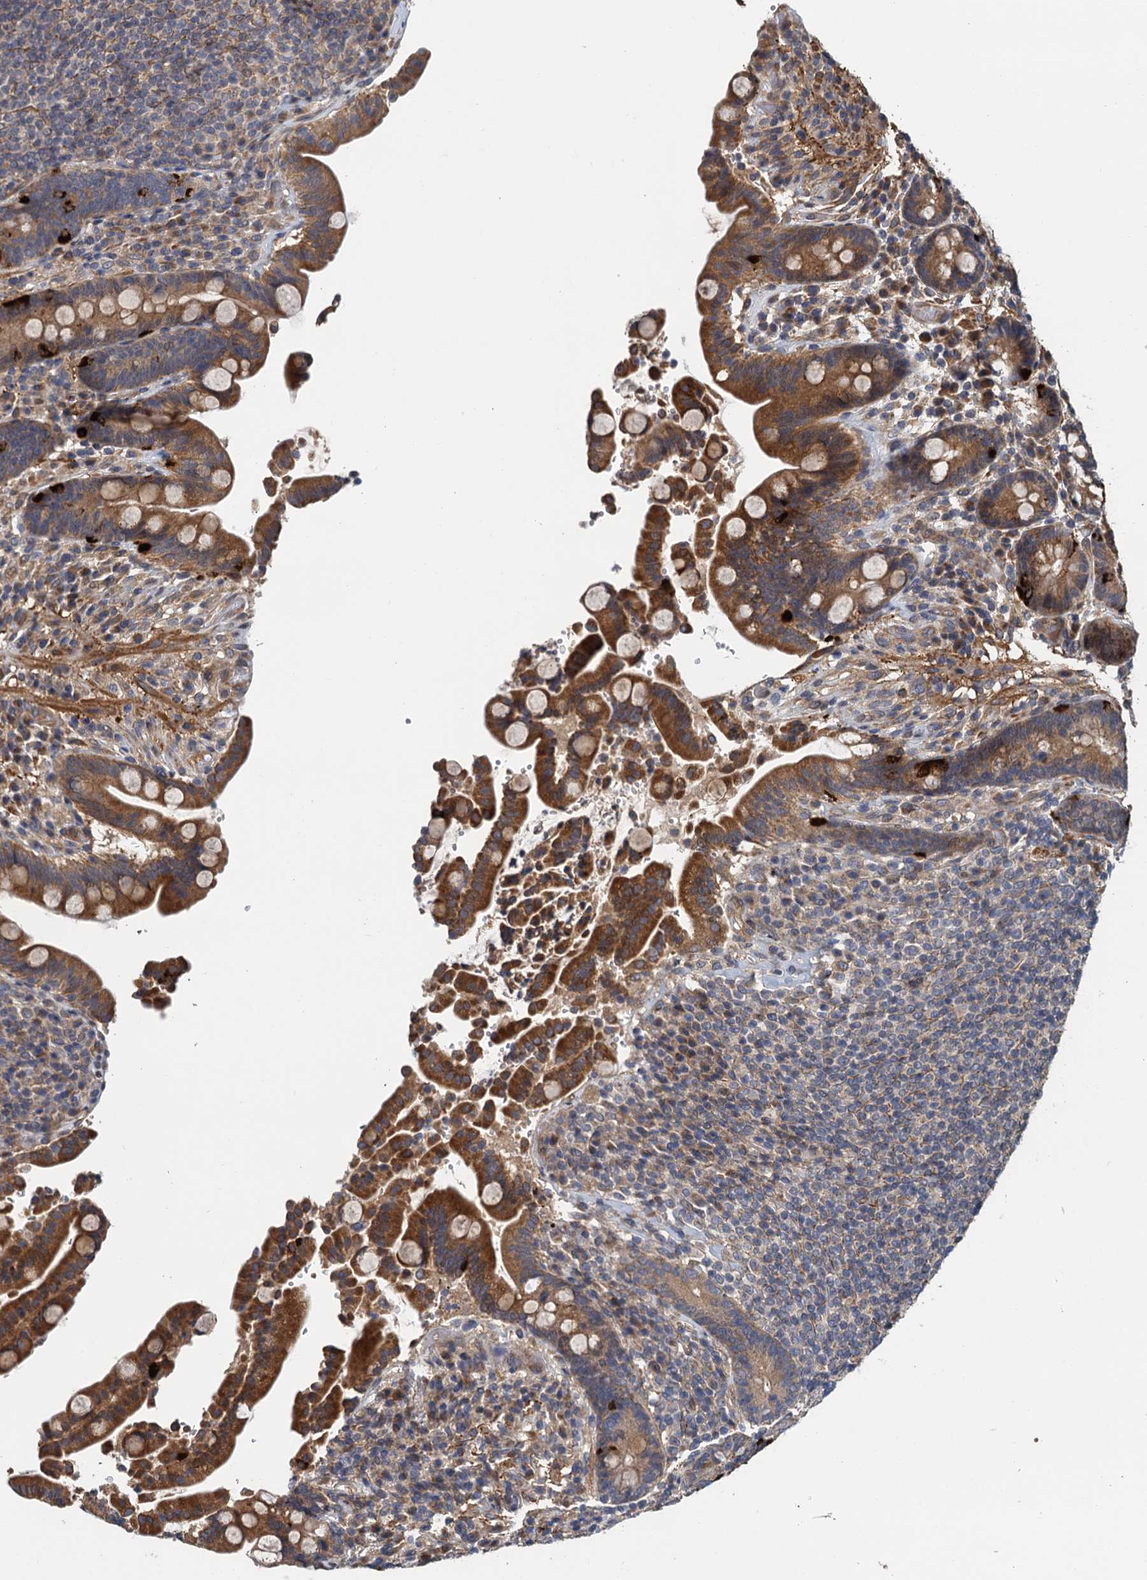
{"staining": {"intensity": "moderate", "quantity": ">75%", "location": "cytoplasmic/membranous"}, "tissue": "colon", "cell_type": "Endothelial cells", "image_type": "normal", "snomed": [{"axis": "morphology", "description": "Normal tissue, NOS"}, {"axis": "topography", "description": "Colon"}], "caption": "The image shows a brown stain indicating the presence of a protein in the cytoplasmic/membranous of endothelial cells in colon.", "gene": "MEAK7", "patient": {"sex": "male", "age": 73}}